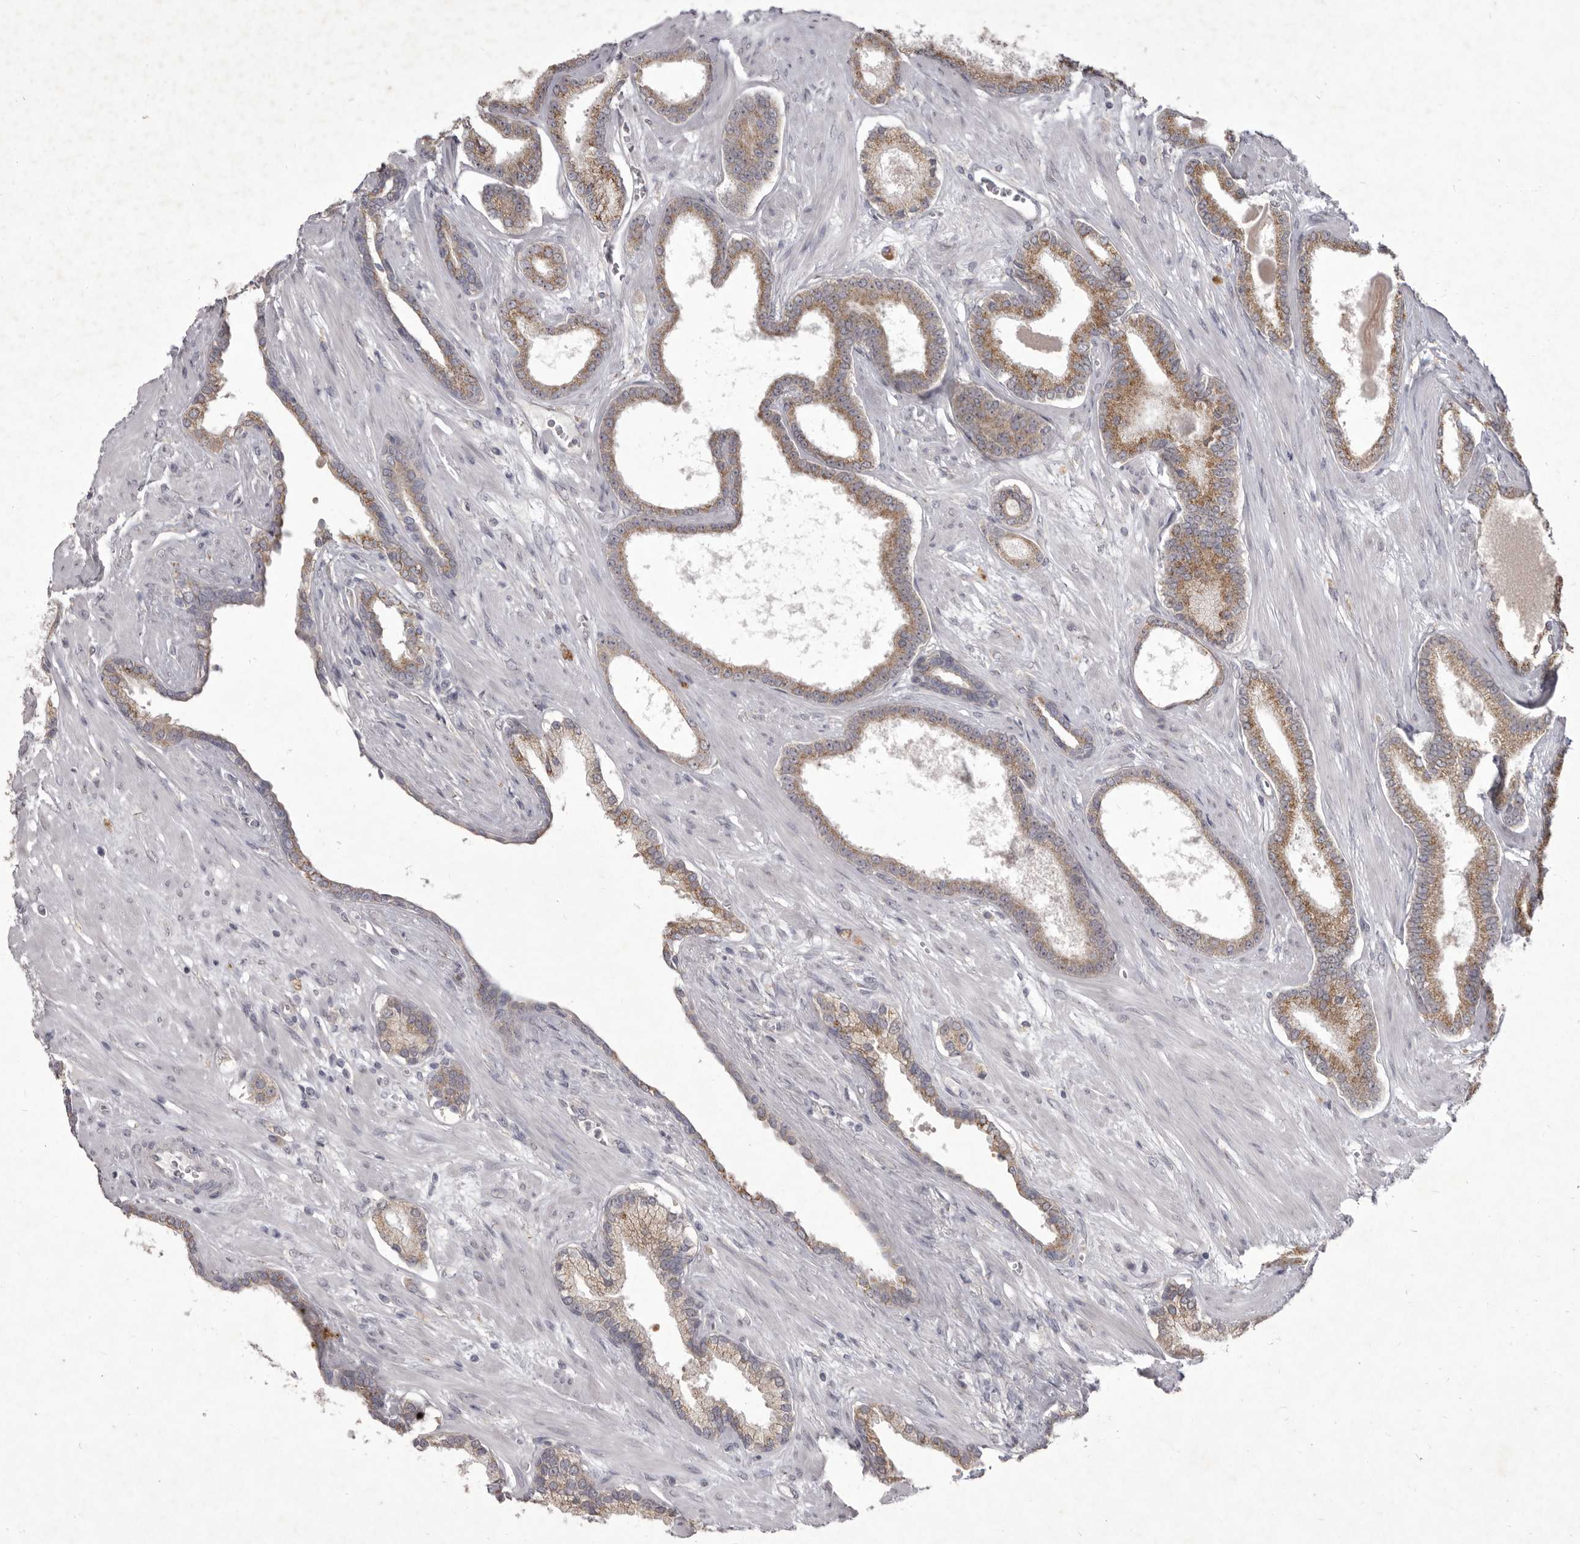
{"staining": {"intensity": "moderate", "quantity": ">75%", "location": "cytoplasmic/membranous"}, "tissue": "prostate cancer", "cell_type": "Tumor cells", "image_type": "cancer", "snomed": [{"axis": "morphology", "description": "Adenocarcinoma, Low grade"}, {"axis": "topography", "description": "Prostate"}], "caption": "Protein analysis of low-grade adenocarcinoma (prostate) tissue reveals moderate cytoplasmic/membranous positivity in about >75% of tumor cells. (DAB IHC with brightfield microscopy, high magnification).", "gene": "P2RX6", "patient": {"sex": "male", "age": 70}}